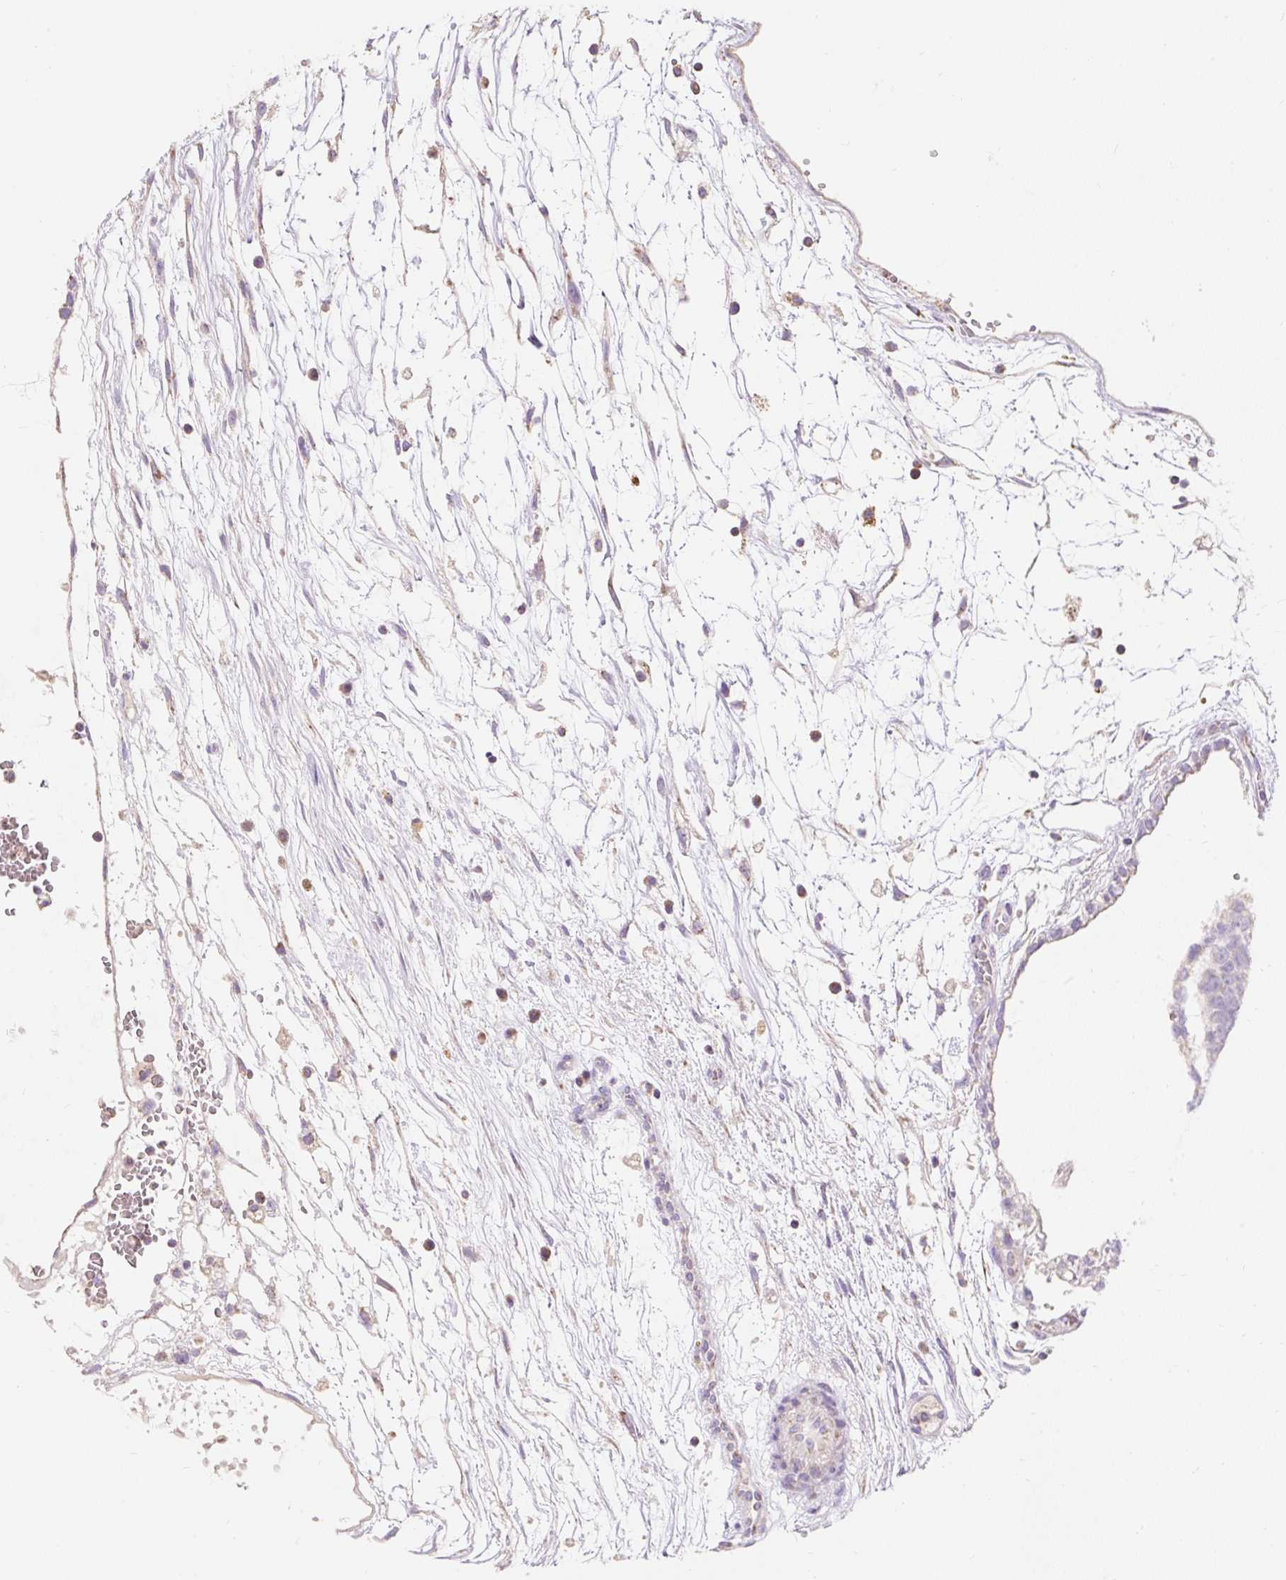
{"staining": {"intensity": "negative", "quantity": "none", "location": "none"}, "tissue": "testis cancer", "cell_type": "Tumor cells", "image_type": "cancer", "snomed": [{"axis": "morphology", "description": "Carcinoma, Embryonal, NOS"}, {"axis": "topography", "description": "Testis"}], "caption": "Tumor cells show no significant positivity in testis embryonal carcinoma.", "gene": "PMAIP1", "patient": {"sex": "male", "age": 32}}